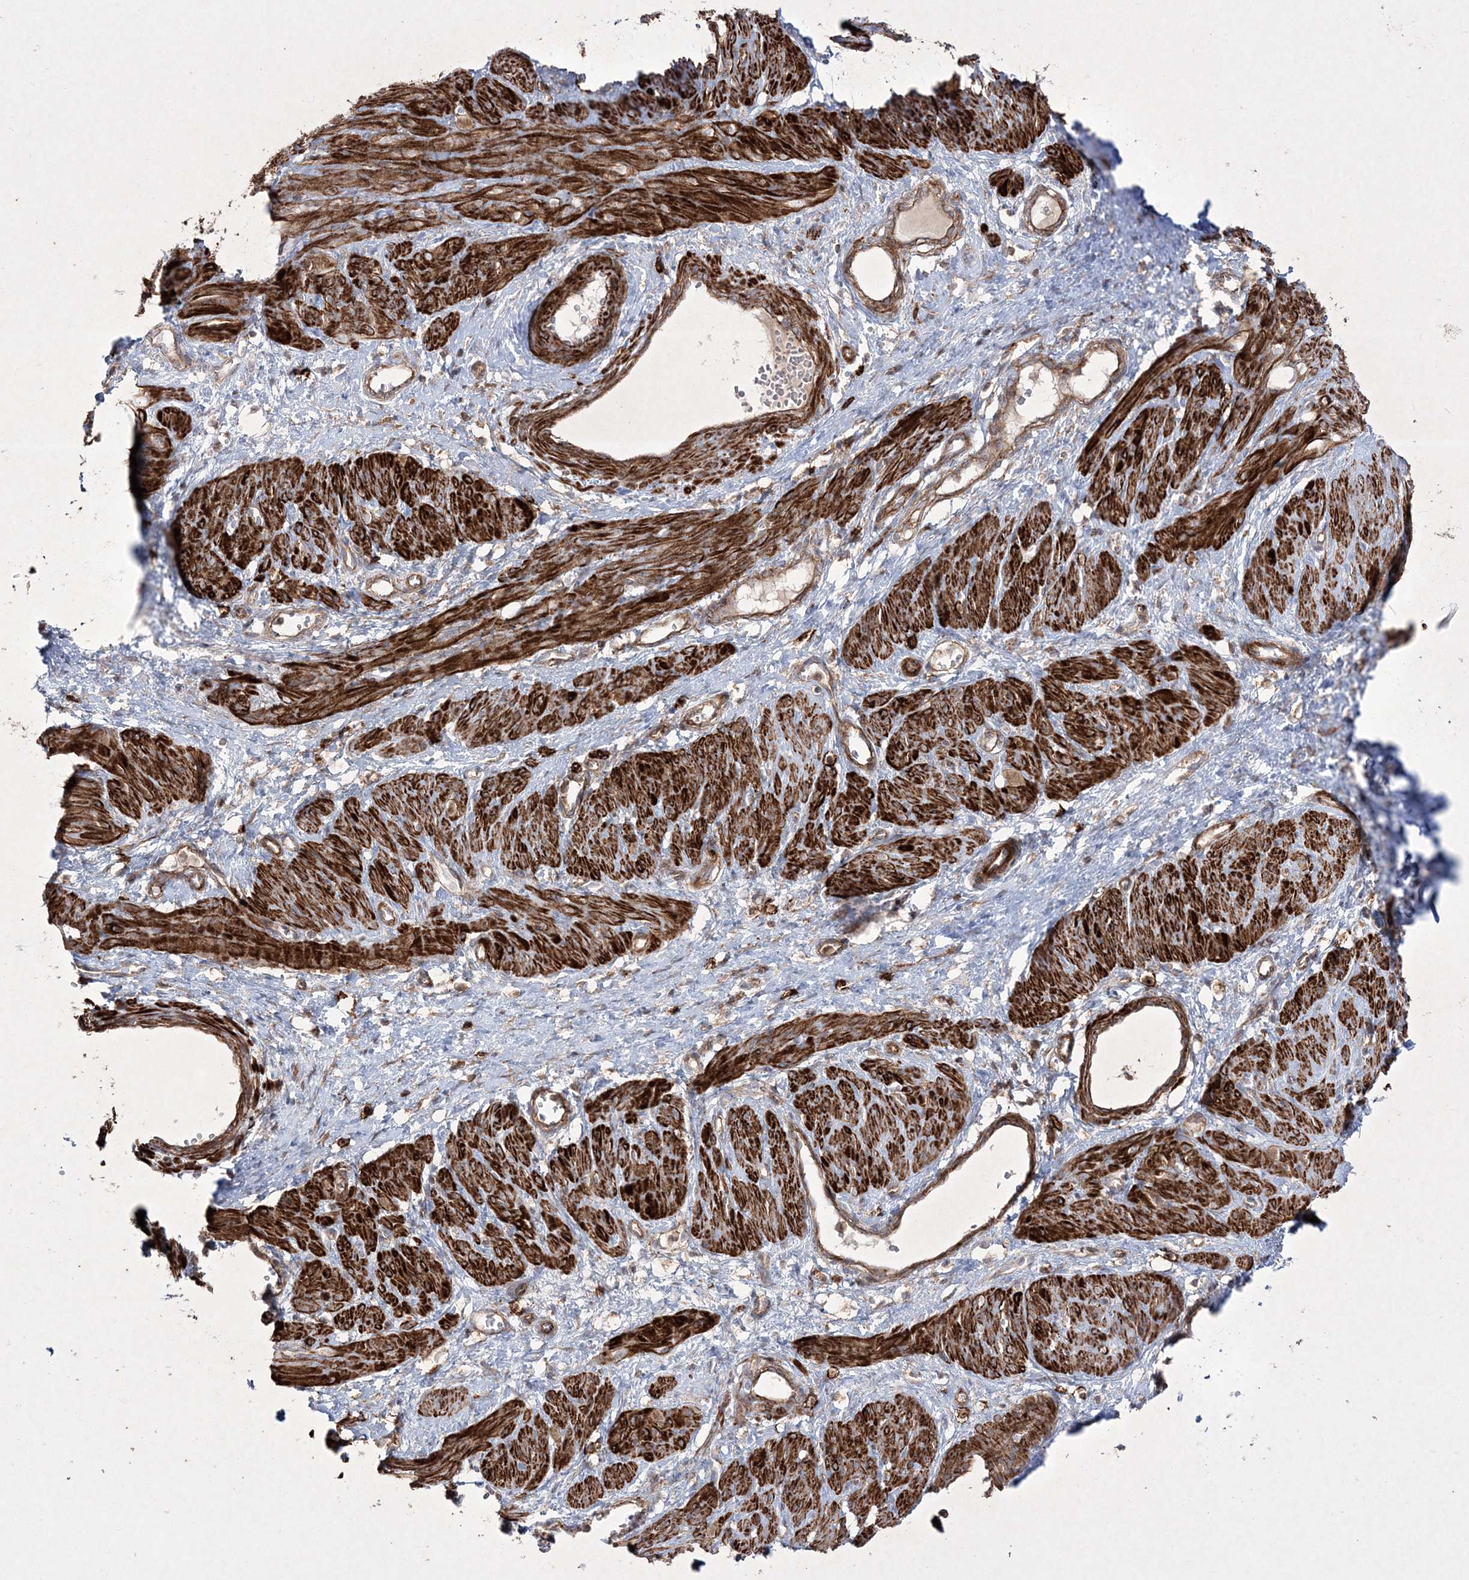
{"staining": {"intensity": "strong", "quantity": ">75%", "location": "cytoplasmic/membranous"}, "tissue": "smooth muscle", "cell_type": "Smooth muscle cells", "image_type": "normal", "snomed": [{"axis": "morphology", "description": "Normal tissue, NOS"}, {"axis": "topography", "description": "Endometrium"}], "caption": "Protein staining displays strong cytoplasmic/membranous staining in about >75% of smooth muscle cells in unremarkable smooth muscle. (Stains: DAB in brown, nuclei in blue, Microscopy: brightfield microscopy at high magnification).", "gene": "RICTOR", "patient": {"sex": "female", "age": 33}}